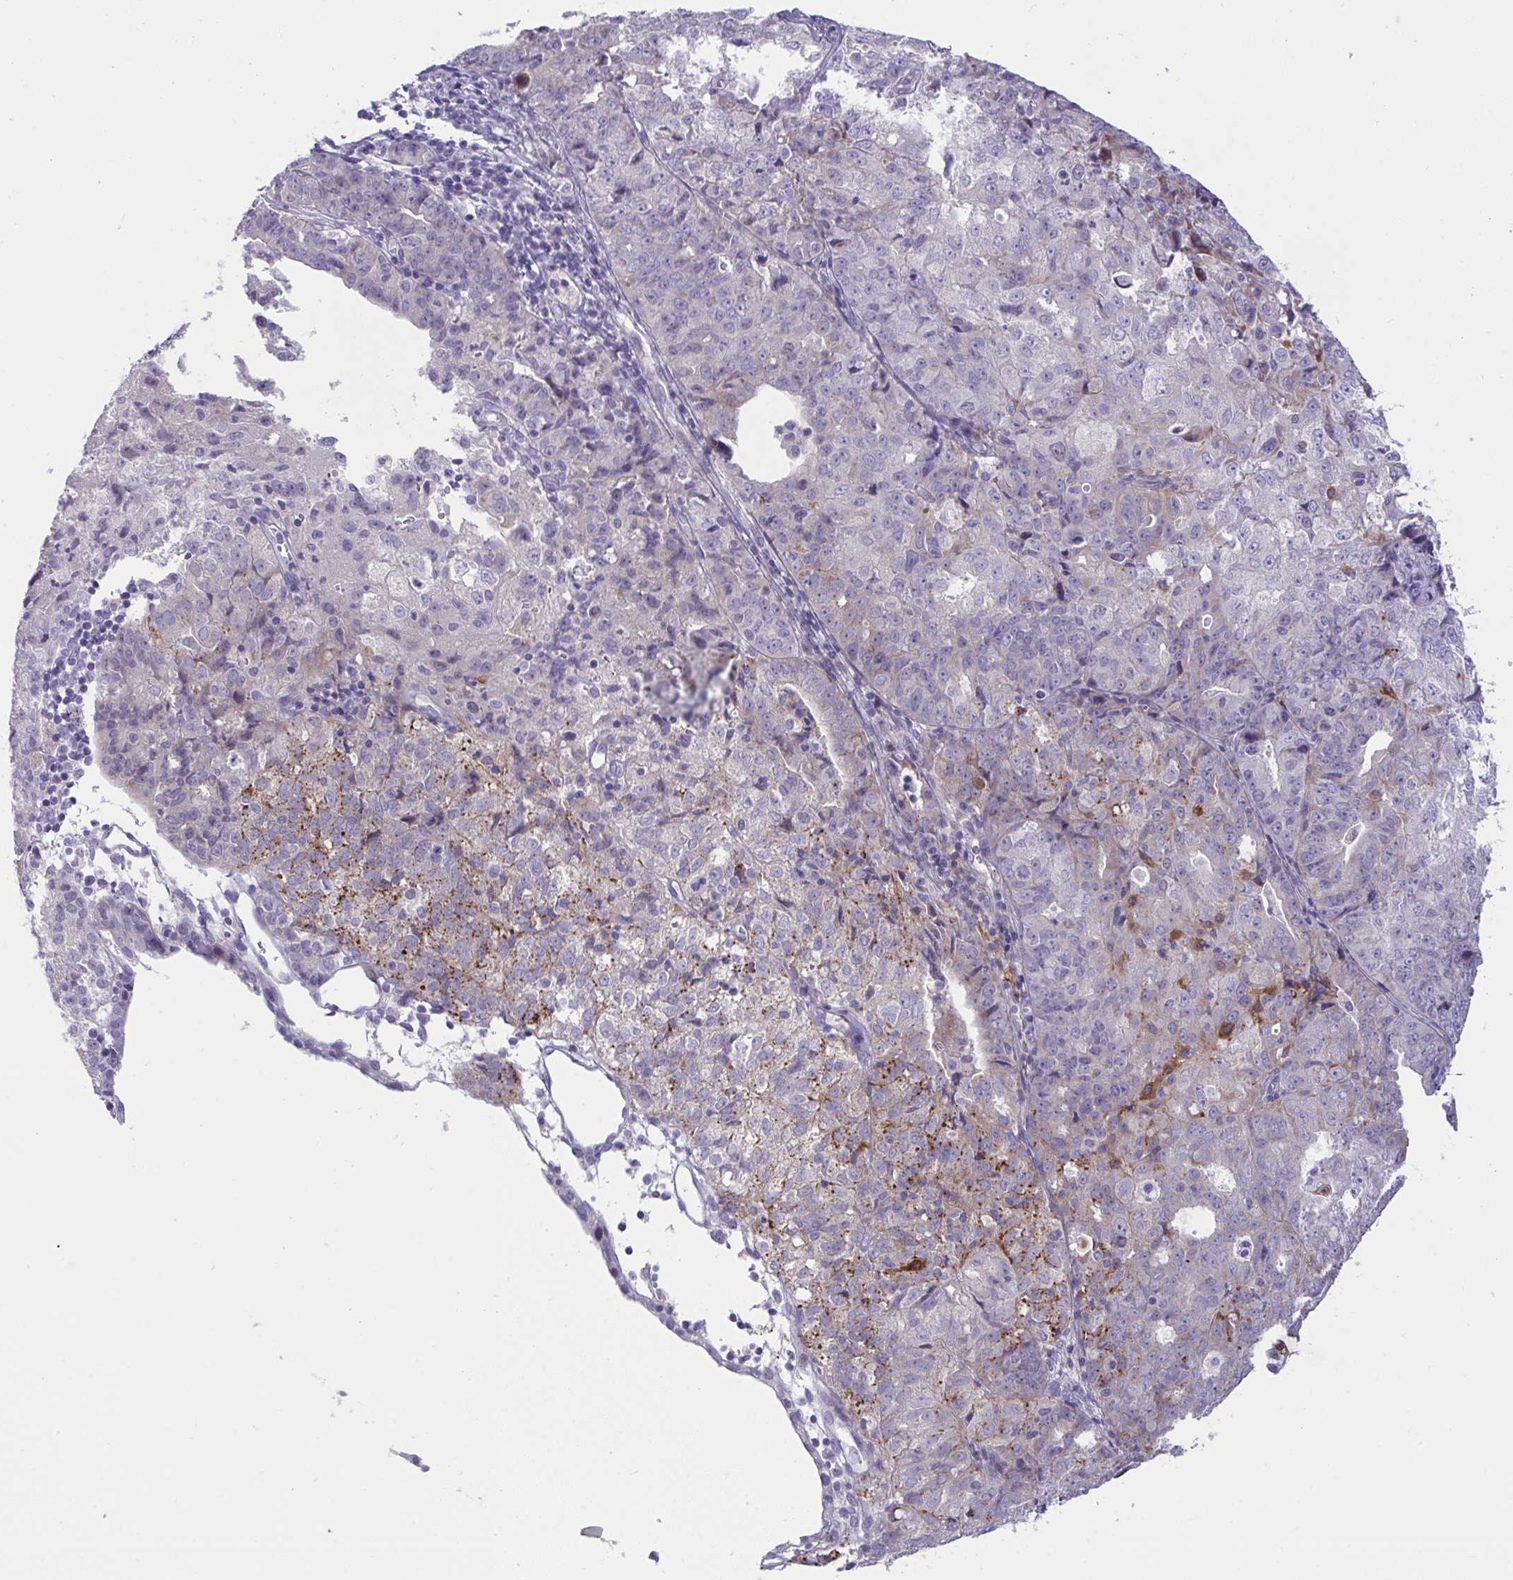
{"staining": {"intensity": "moderate", "quantity": "<25%", "location": "cytoplasmic/membranous"}, "tissue": "endometrial cancer", "cell_type": "Tumor cells", "image_type": "cancer", "snomed": [{"axis": "morphology", "description": "Adenocarcinoma, NOS"}, {"axis": "topography", "description": "Endometrium"}], "caption": "Endometrial cancer (adenocarcinoma) tissue displays moderate cytoplasmic/membranous expression in approximately <25% of tumor cells (brown staining indicates protein expression, while blue staining denotes nuclei).", "gene": "DTX3", "patient": {"sex": "female", "age": 61}}